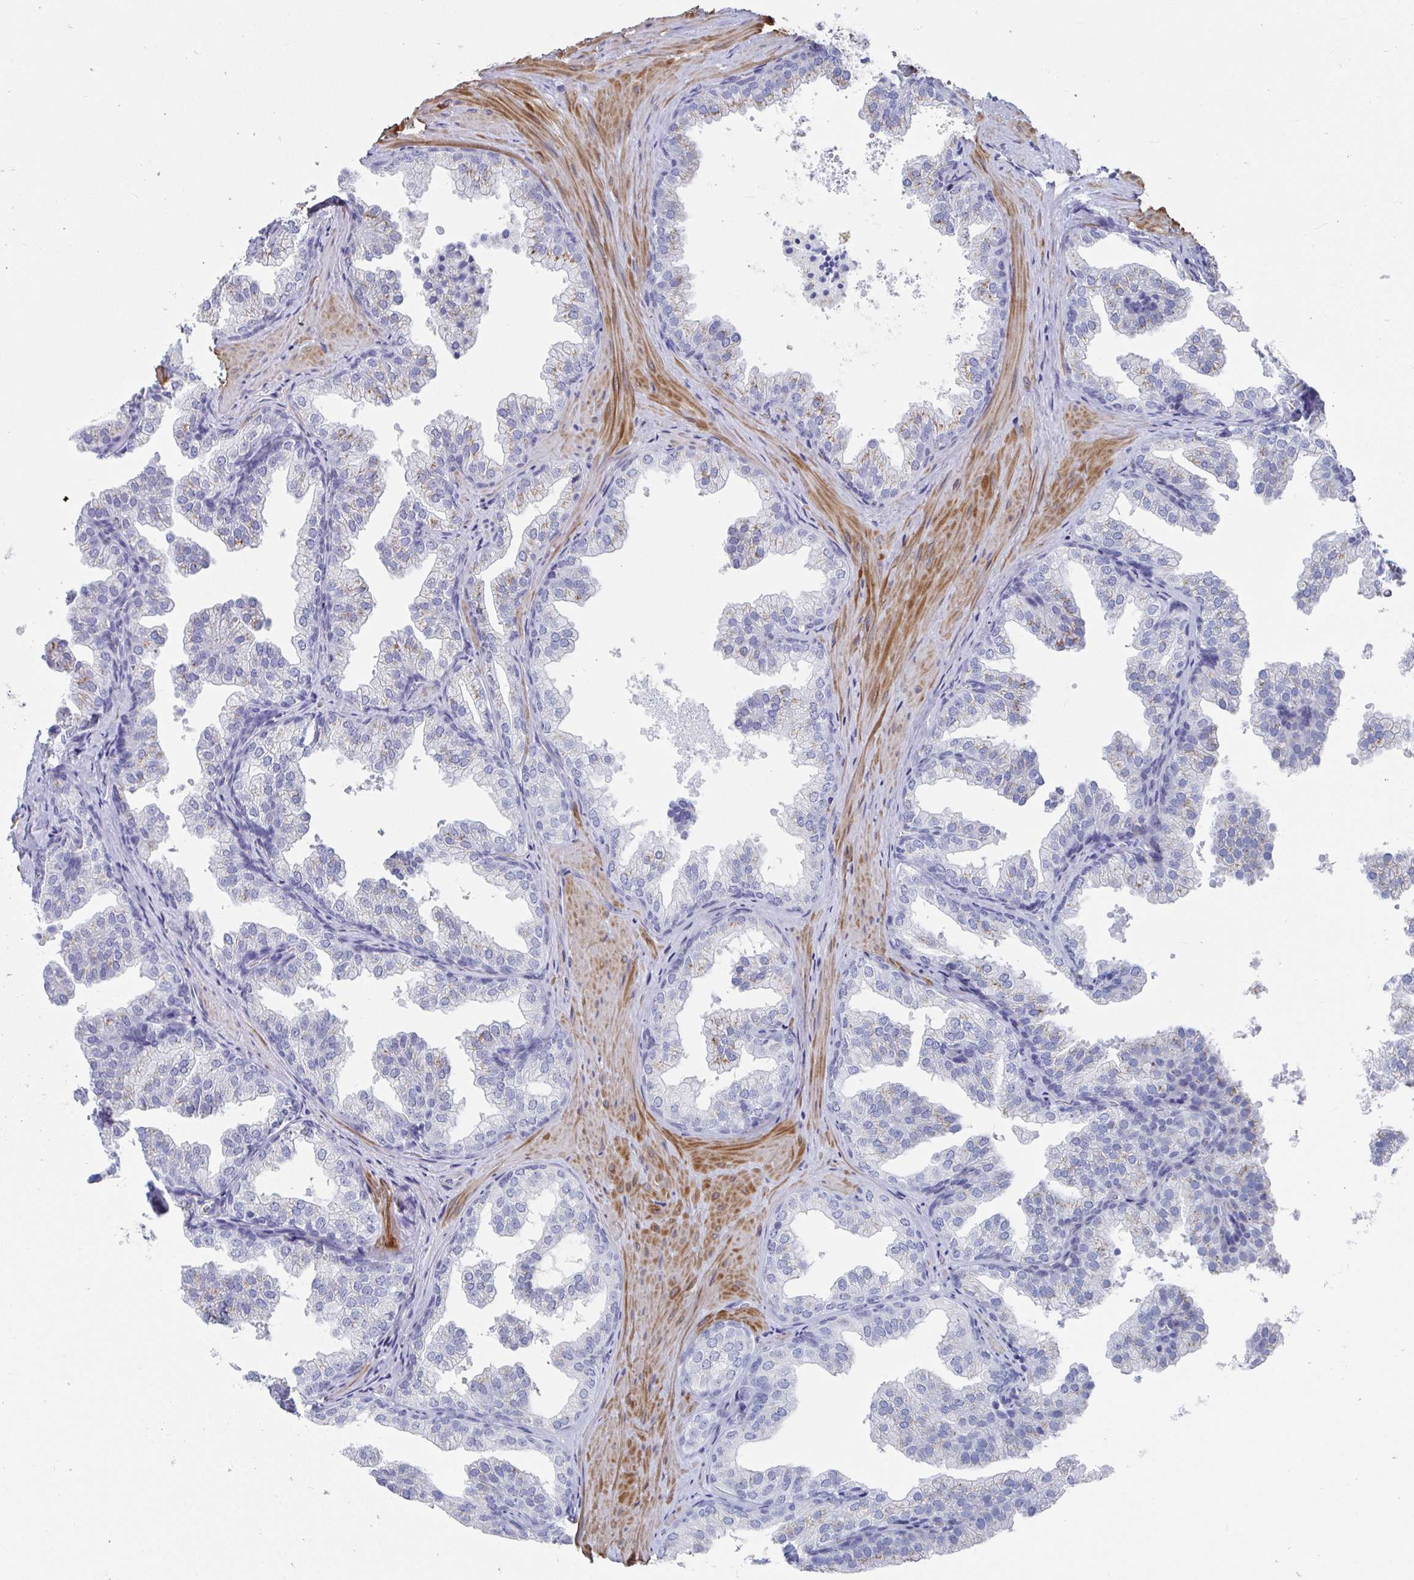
{"staining": {"intensity": "weak", "quantity": "<25%", "location": "cytoplasmic/membranous"}, "tissue": "prostate", "cell_type": "Glandular cells", "image_type": "normal", "snomed": [{"axis": "morphology", "description": "Normal tissue, NOS"}, {"axis": "topography", "description": "Prostate"}], "caption": "DAB (3,3'-diaminobenzidine) immunohistochemical staining of normal prostate shows no significant staining in glandular cells. (Immunohistochemistry, brightfield microscopy, high magnification).", "gene": "ZFP82", "patient": {"sex": "male", "age": 37}}